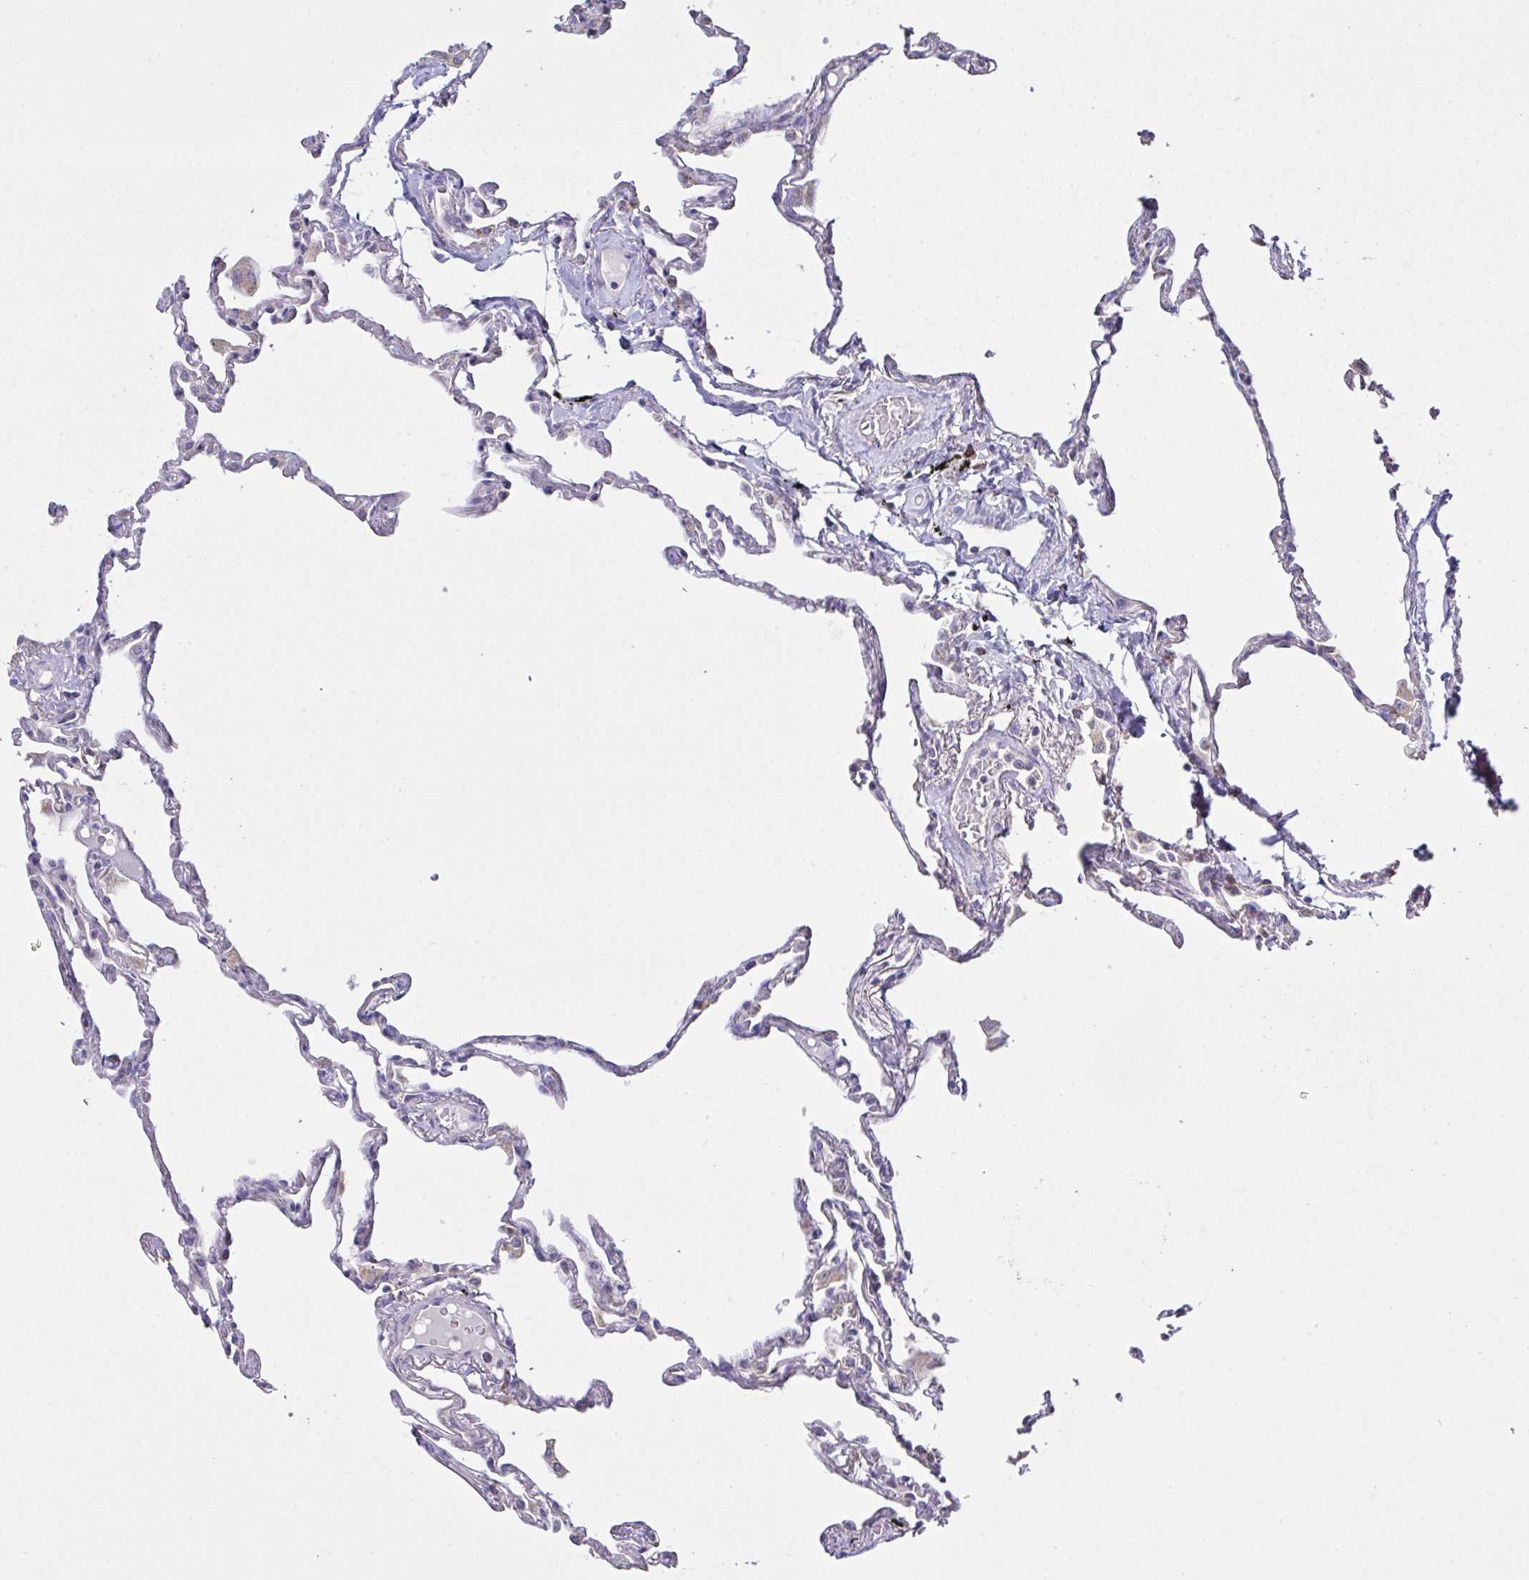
{"staining": {"intensity": "negative", "quantity": "none", "location": "none"}, "tissue": "lung", "cell_type": "Alveolar cells", "image_type": "normal", "snomed": [{"axis": "morphology", "description": "Normal tissue, NOS"}, {"axis": "topography", "description": "Lung"}], "caption": "IHC of normal human lung displays no expression in alveolar cells. The staining was performed using DAB to visualize the protein expression in brown, while the nuclei were stained in blue with hematoxylin (Magnification: 20x).", "gene": "DOK7", "patient": {"sex": "female", "age": 67}}